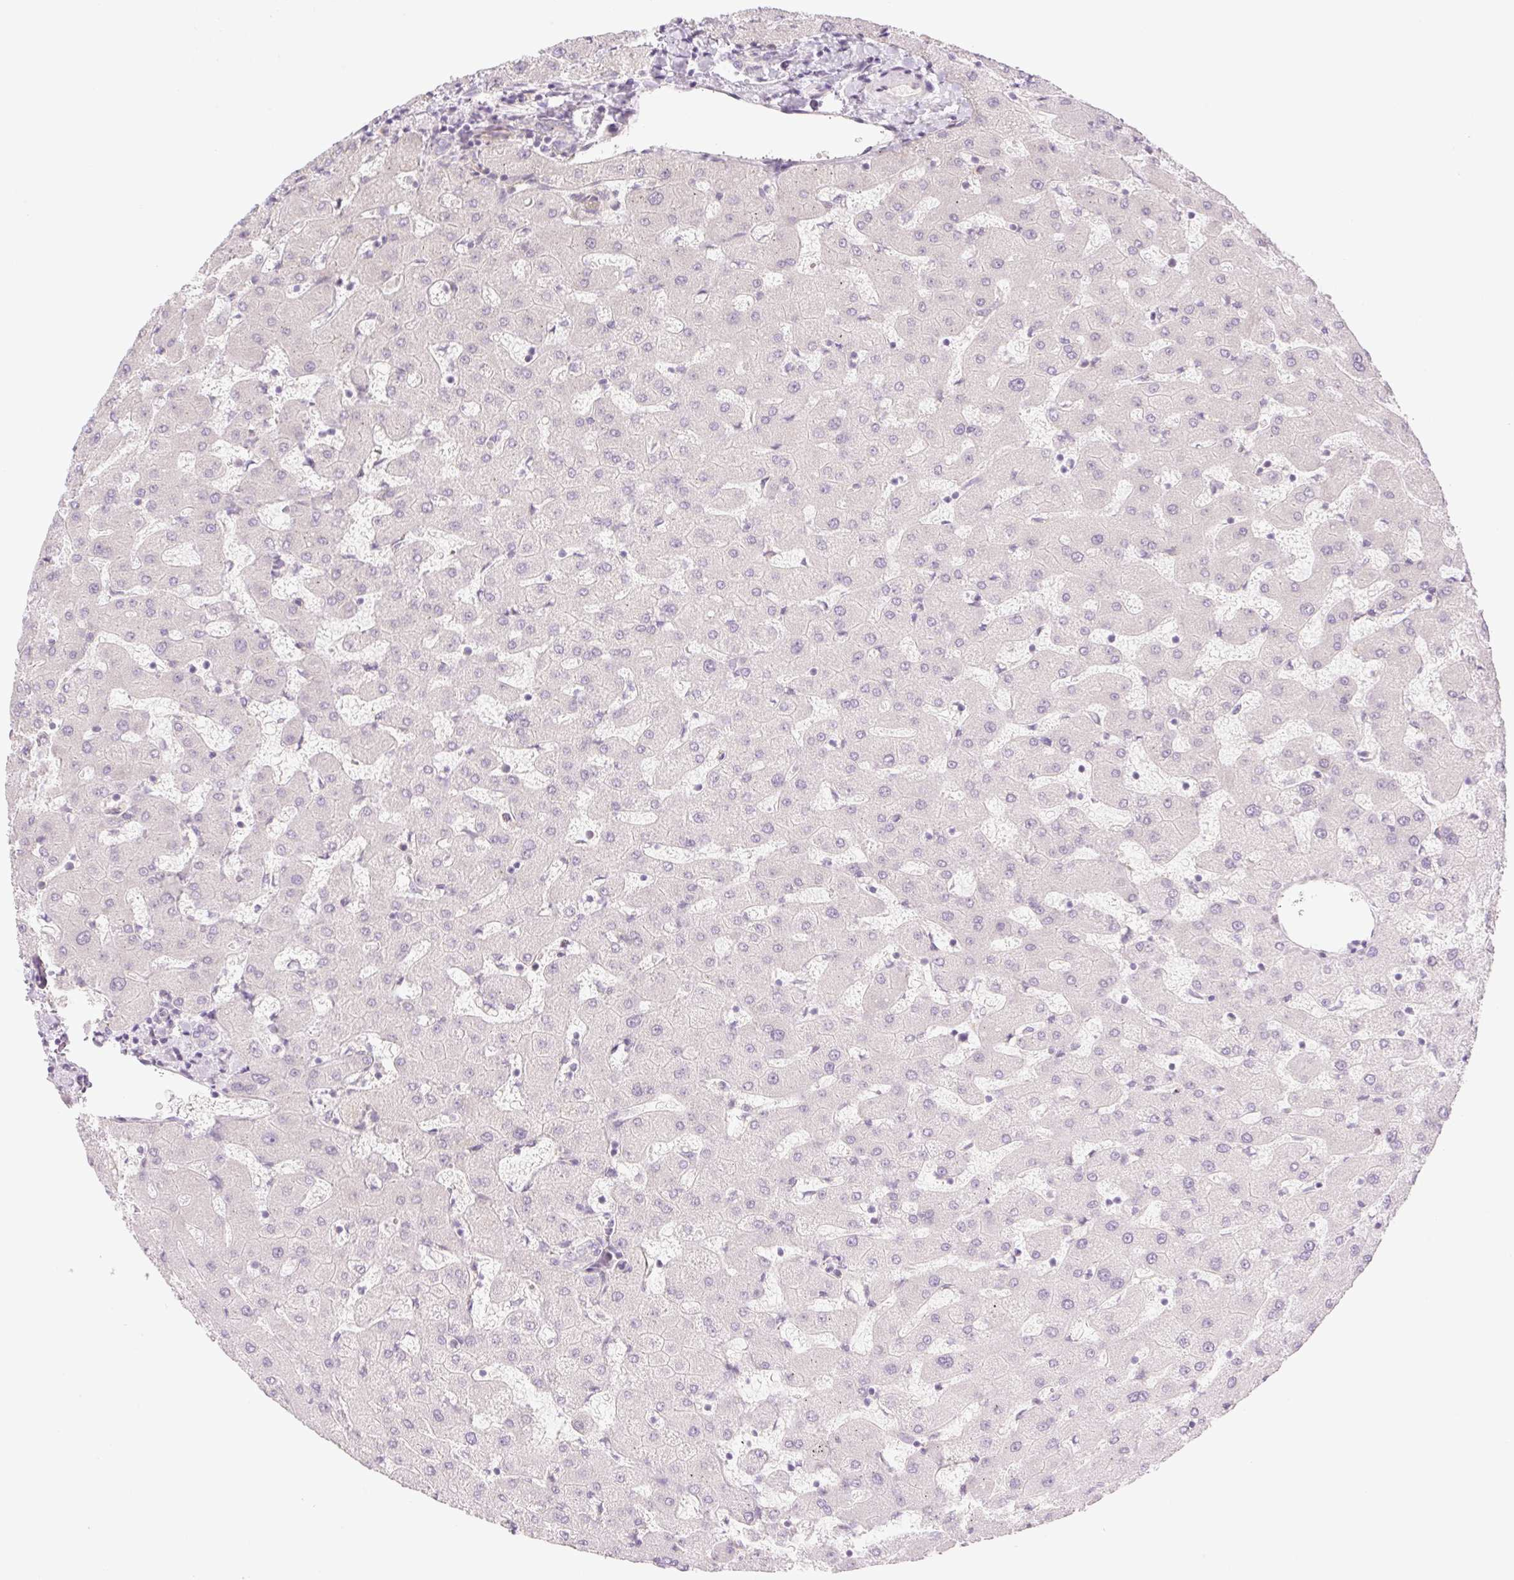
{"staining": {"intensity": "negative", "quantity": "none", "location": "none"}, "tissue": "liver", "cell_type": "Cholangiocytes", "image_type": "normal", "snomed": [{"axis": "morphology", "description": "Normal tissue, NOS"}, {"axis": "topography", "description": "Liver"}], "caption": "Immunohistochemical staining of unremarkable liver shows no significant positivity in cholangiocytes.", "gene": "COL5A1", "patient": {"sex": "female", "age": 63}}